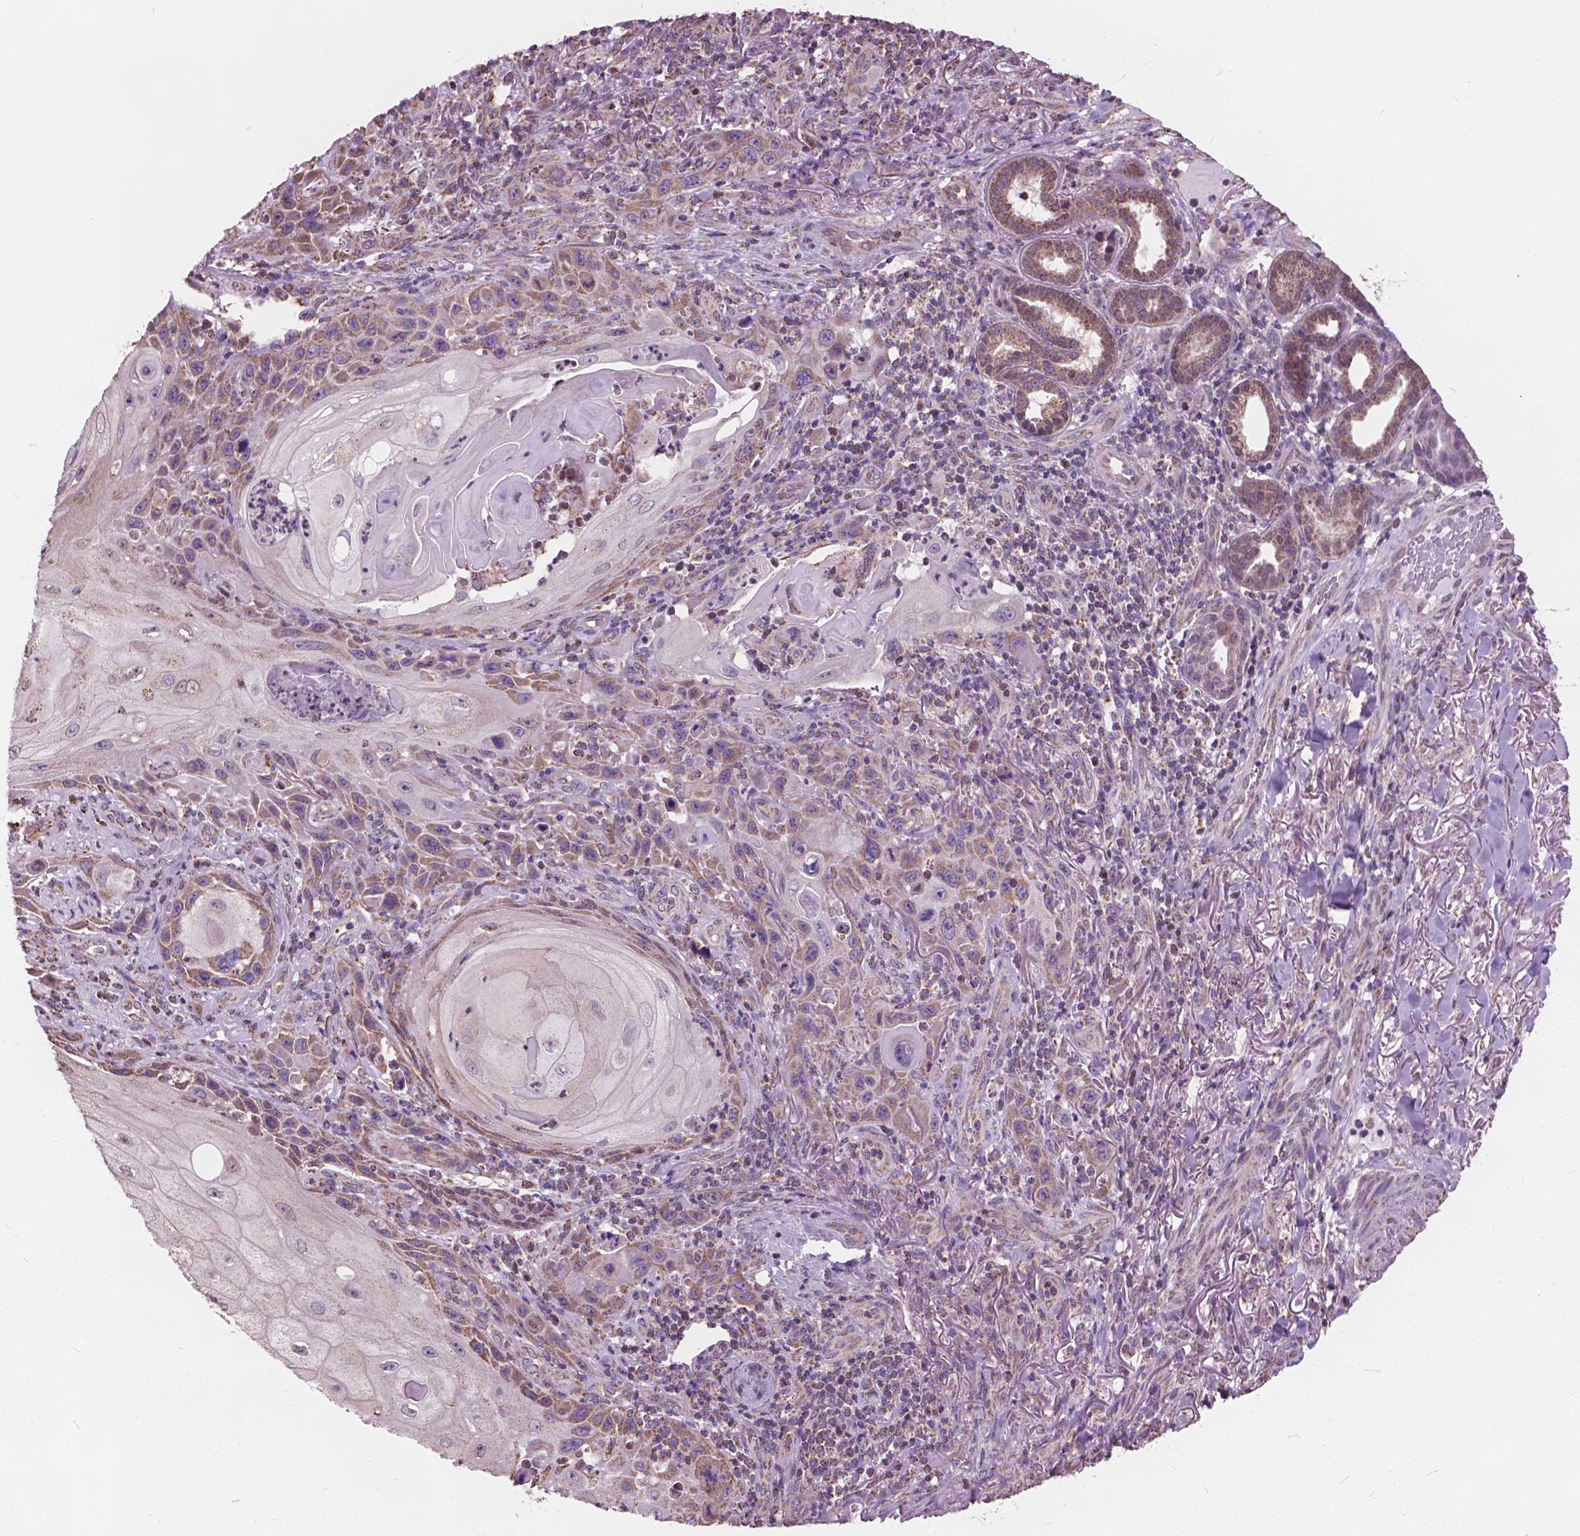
{"staining": {"intensity": "weak", "quantity": "25%-75%", "location": "cytoplasmic/membranous"}, "tissue": "skin cancer", "cell_type": "Tumor cells", "image_type": "cancer", "snomed": [{"axis": "morphology", "description": "Squamous cell carcinoma, NOS"}, {"axis": "topography", "description": "Skin"}], "caption": "An IHC histopathology image of tumor tissue is shown. Protein staining in brown shows weak cytoplasmic/membranous positivity in skin cancer within tumor cells.", "gene": "SCOC", "patient": {"sex": "female", "age": 94}}